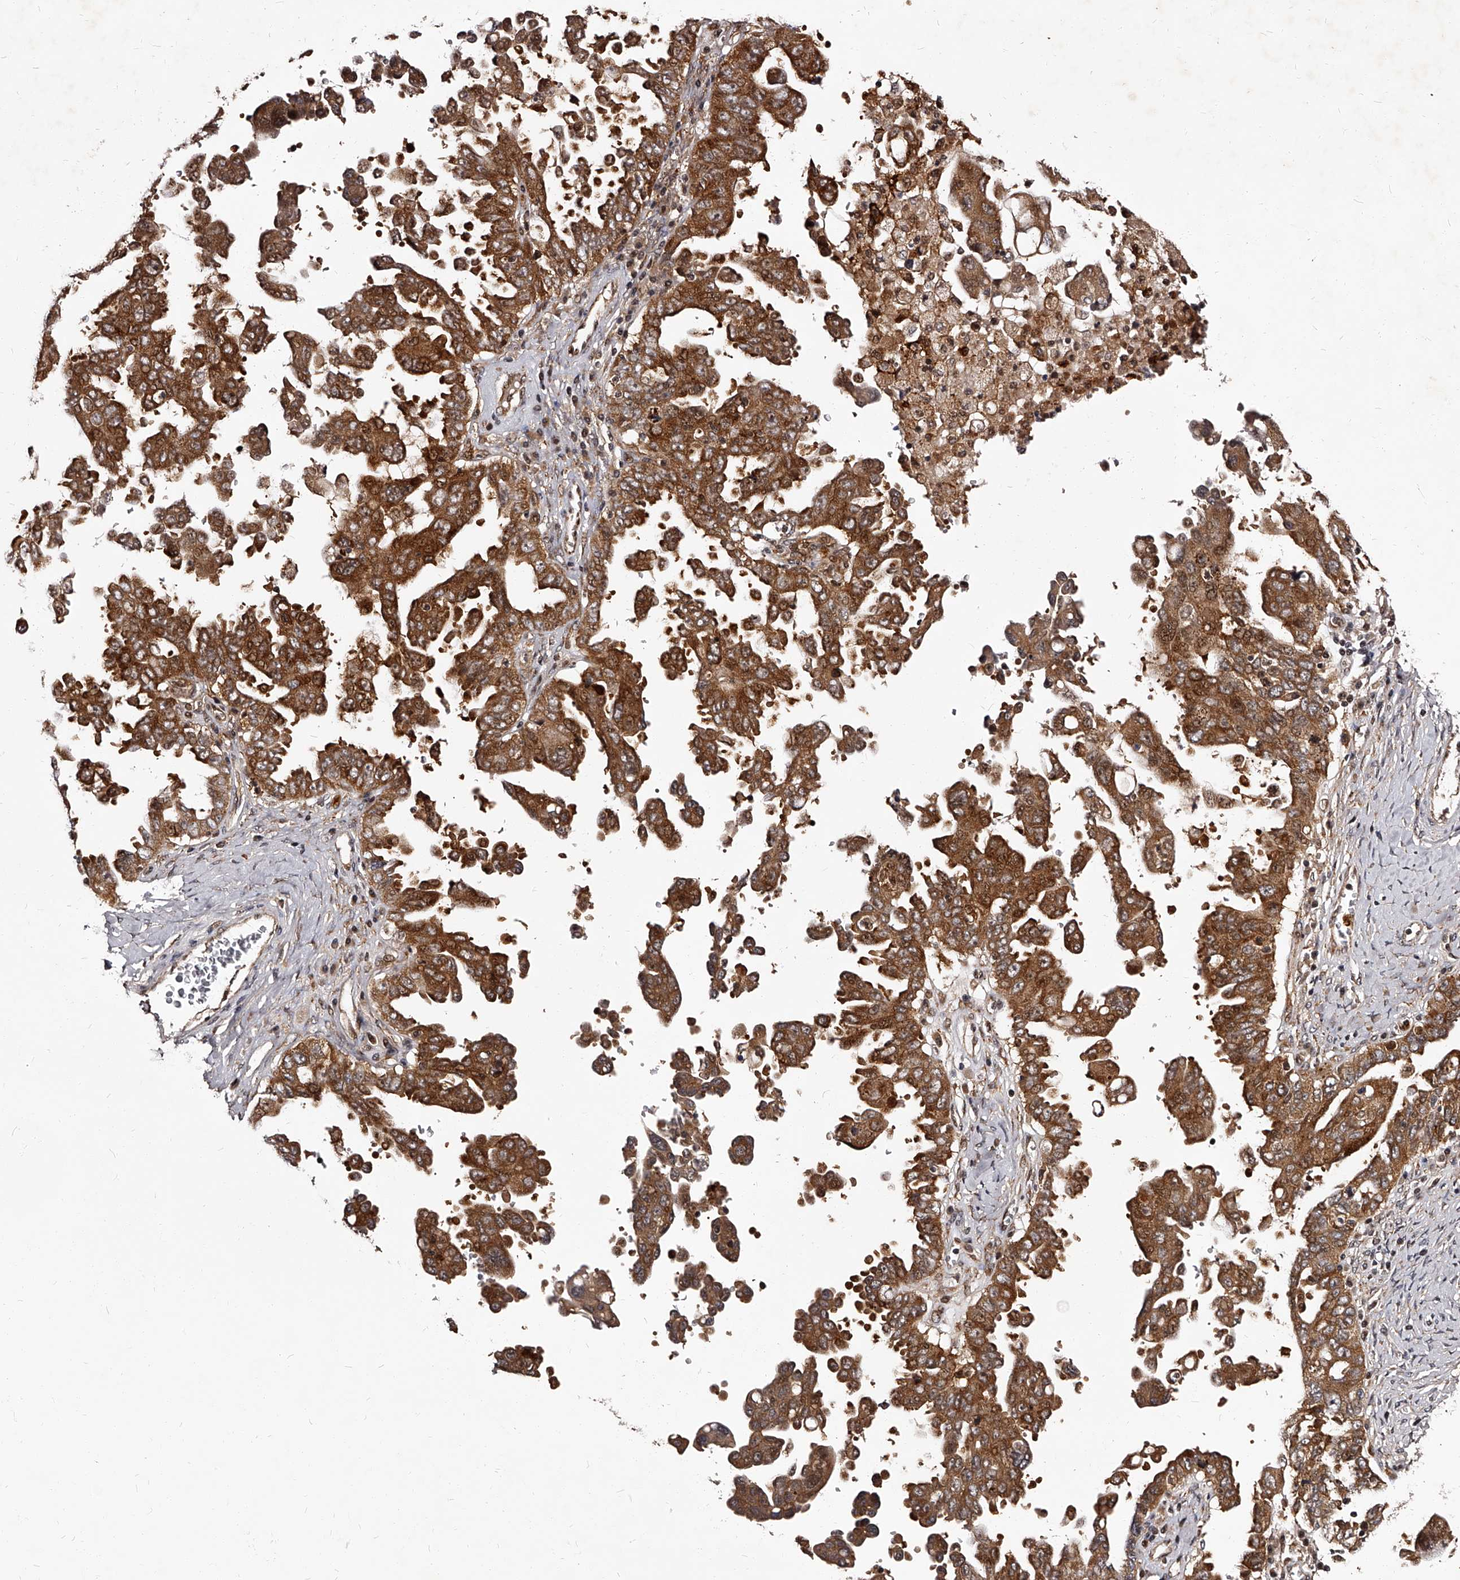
{"staining": {"intensity": "strong", "quantity": ">75%", "location": "cytoplasmic/membranous"}, "tissue": "ovarian cancer", "cell_type": "Tumor cells", "image_type": "cancer", "snomed": [{"axis": "morphology", "description": "Carcinoma, endometroid"}, {"axis": "topography", "description": "Ovary"}], "caption": "IHC (DAB) staining of ovarian endometroid carcinoma shows strong cytoplasmic/membranous protein positivity in about >75% of tumor cells. The staining is performed using DAB brown chromogen to label protein expression. The nuclei are counter-stained blue using hematoxylin.", "gene": "RSC1A1", "patient": {"sex": "female", "age": 62}}